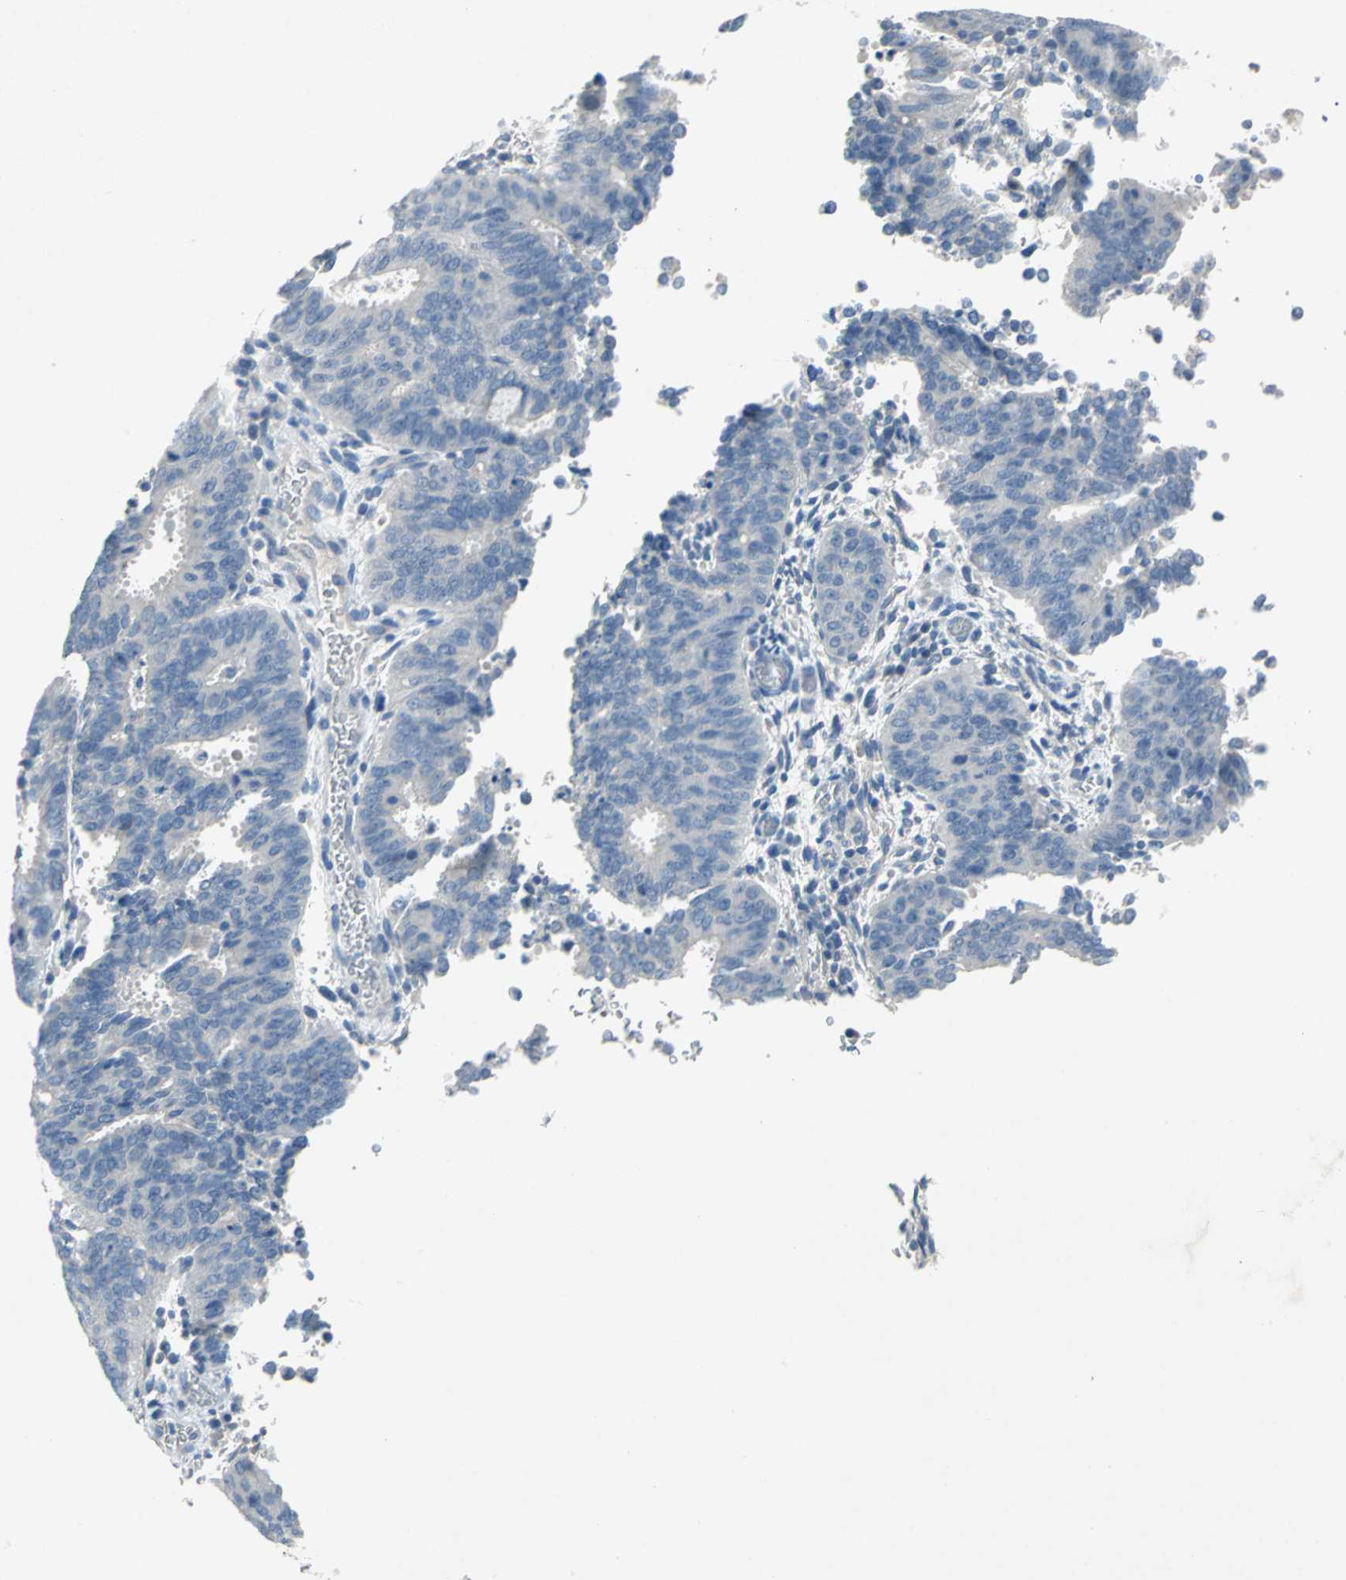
{"staining": {"intensity": "negative", "quantity": "none", "location": "none"}, "tissue": "cervical cancer", "cell_type": "Tumor cells", "image_type": "cancer", "snomed": [{"axis": "morphology", "description": "Adenocarcinoma, NOS"}, {"axis": "topography", "description": "Cervix"}], "caption": "DAB (3,3'-diaminobenzidine) immunohistochemical staining of cervical cancer demonstrates no significant staining in tumor cells.", "gene": "PTGDS", "patient": {"sex": "female", "age": 44}}